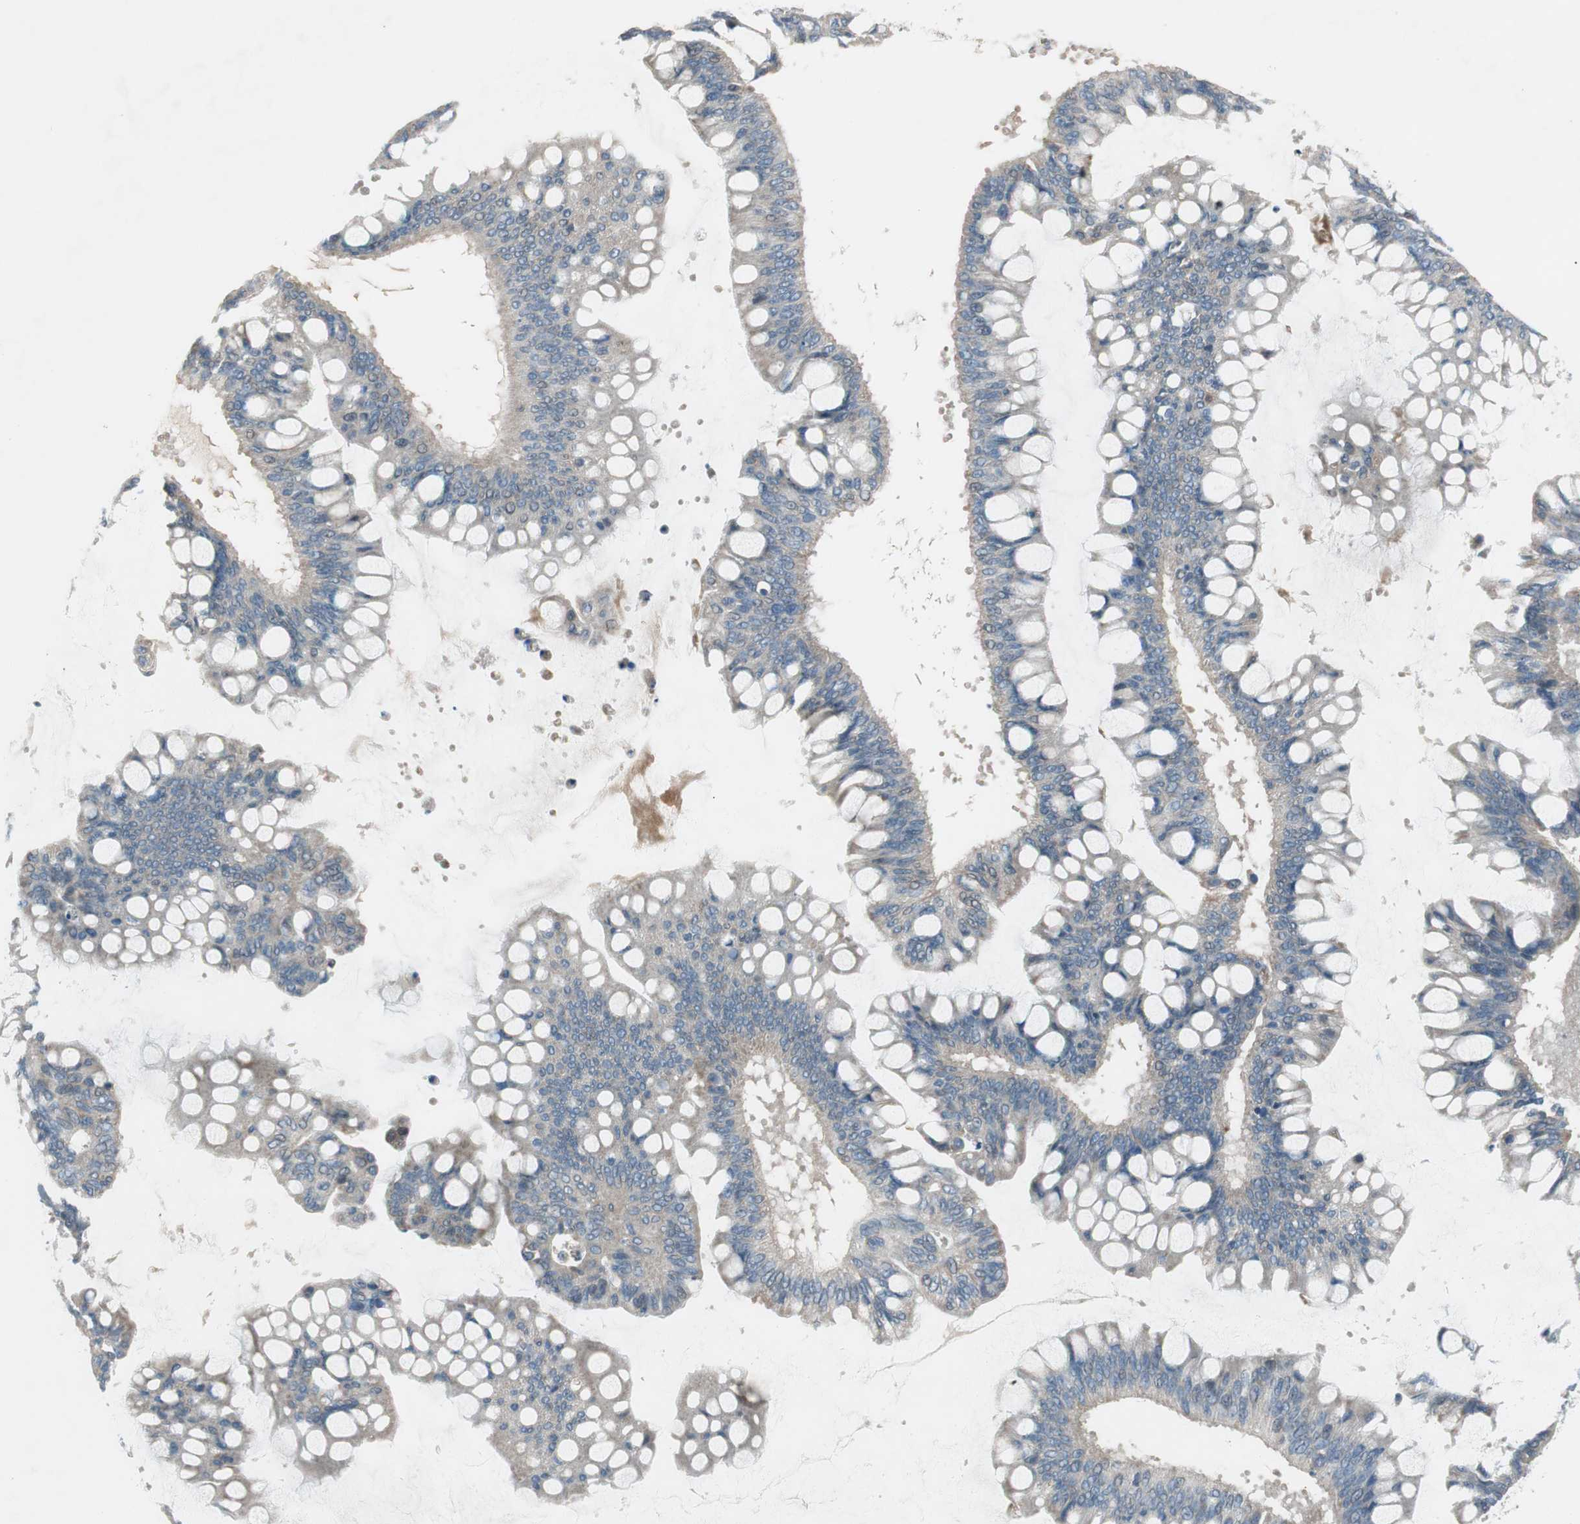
{"staining": {"intensity": "weak", "quantity": "25%-75%", "location": "cytoplasmic/membranous"}, "tissue": "ovarian cancer", "cell_type": "Tumor cells", "image_type": "cancer", "snomed": [{"axis": "morphology", "description": "Cystadenocarcinoma, mucinous, NOS"}, {"axis": "topography", "description": "Ovary"}], "caption": "About 25%-75% of tumor cells in ovarian mucinous cystadenocarcinoma exhibit weak cytoplasmic/membranous protein positivity as visualized by brown immunohistochemical staining.", "gene": "GYPC", "patient": {"sex": "female", "age": 73}}